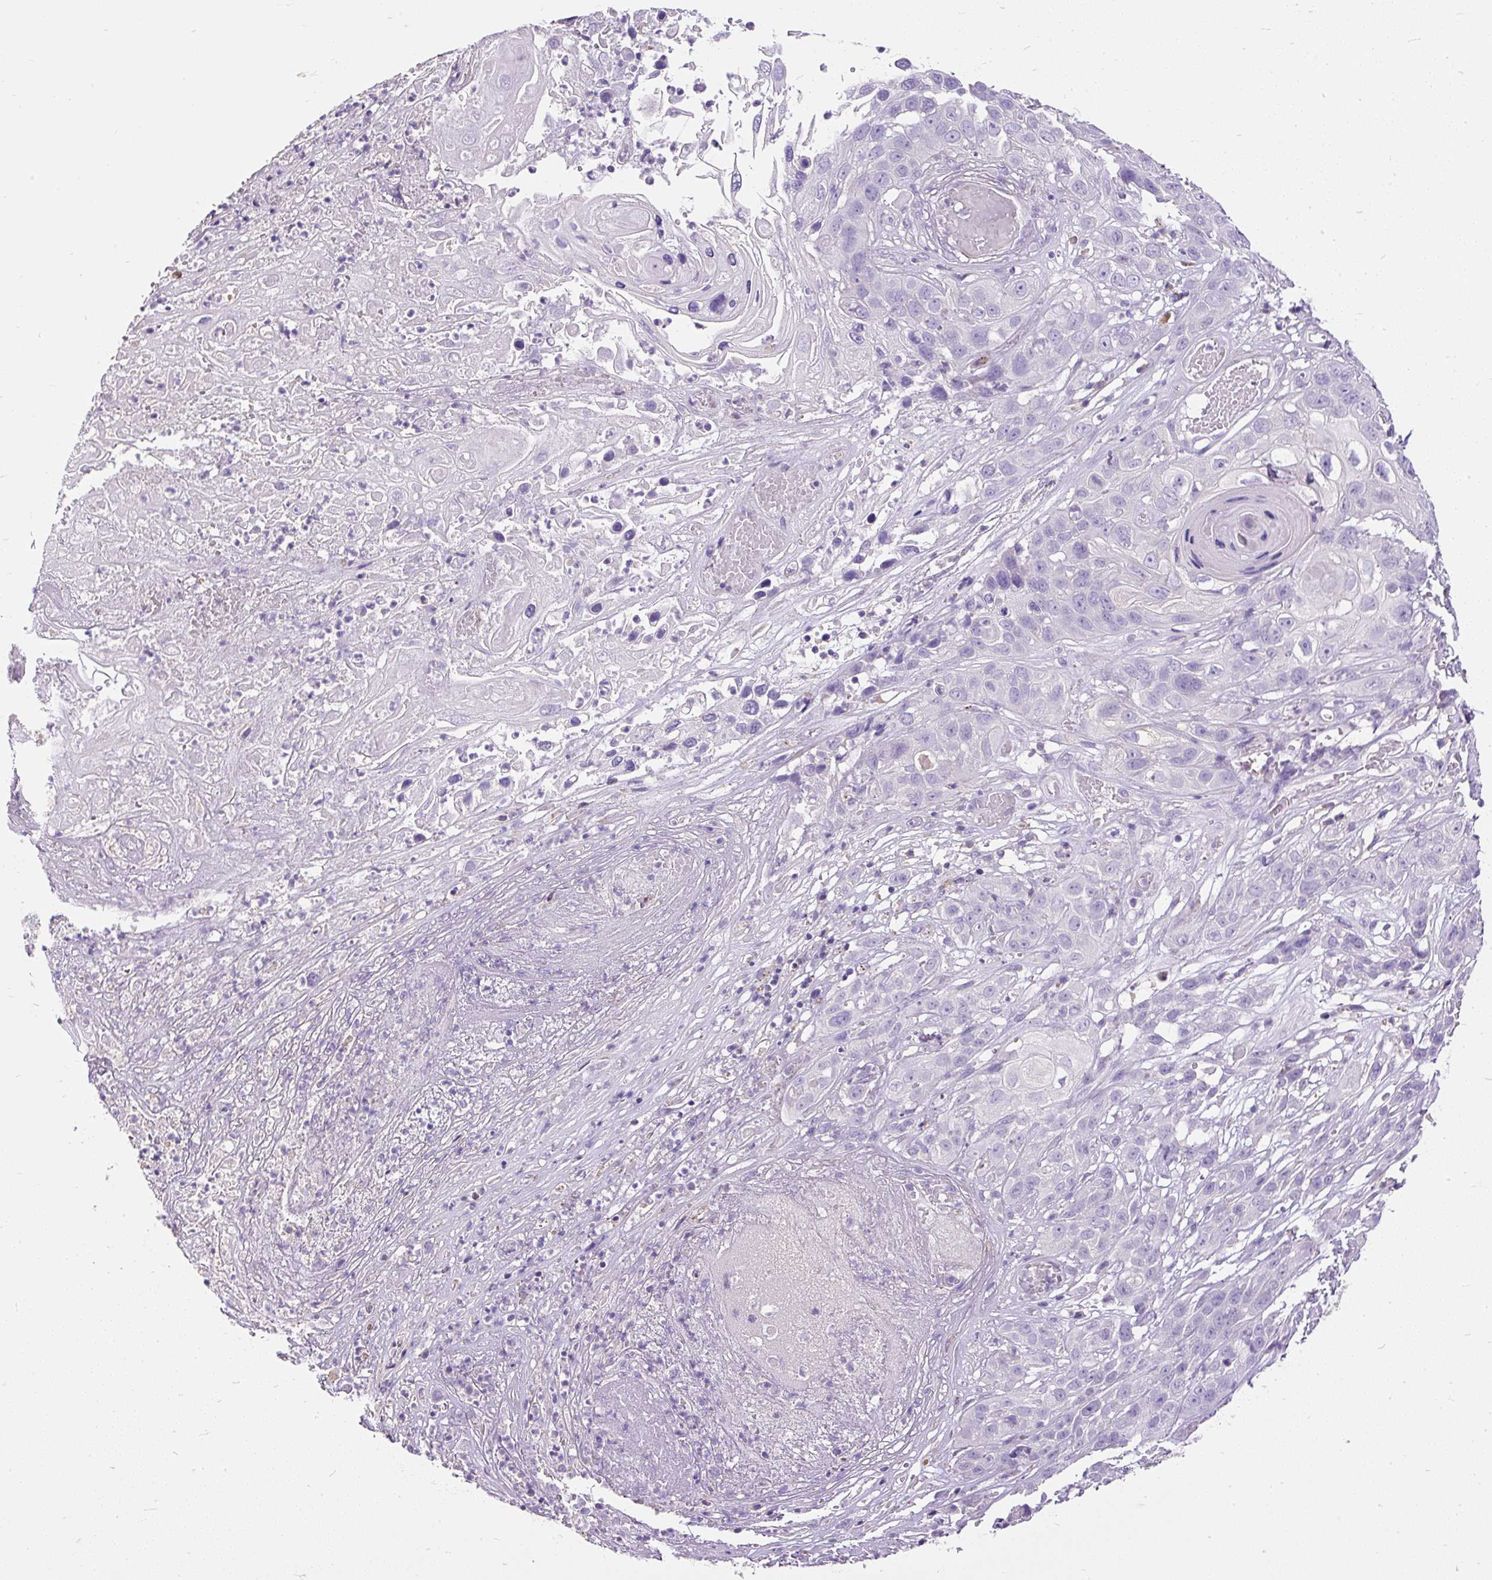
{"staining": {"intensity": "negative", "quantity": "none", "location": "none"}, "tissue": "skin cancer", "cell_type": "Tumor cells", "image_type": "cancer", "snomed": [{"axis": "morphology", "description": "Squamous cell carcinoma, NOS"}, {"axis": "topography", "description": "Skin"}], "caption": "Human skin squamous cell carcinoma stained for a protein using IHC demonstrates no expression in tumor cells.", "gene": "GBX1", "patient": {"sex": "male", "age": 55}}